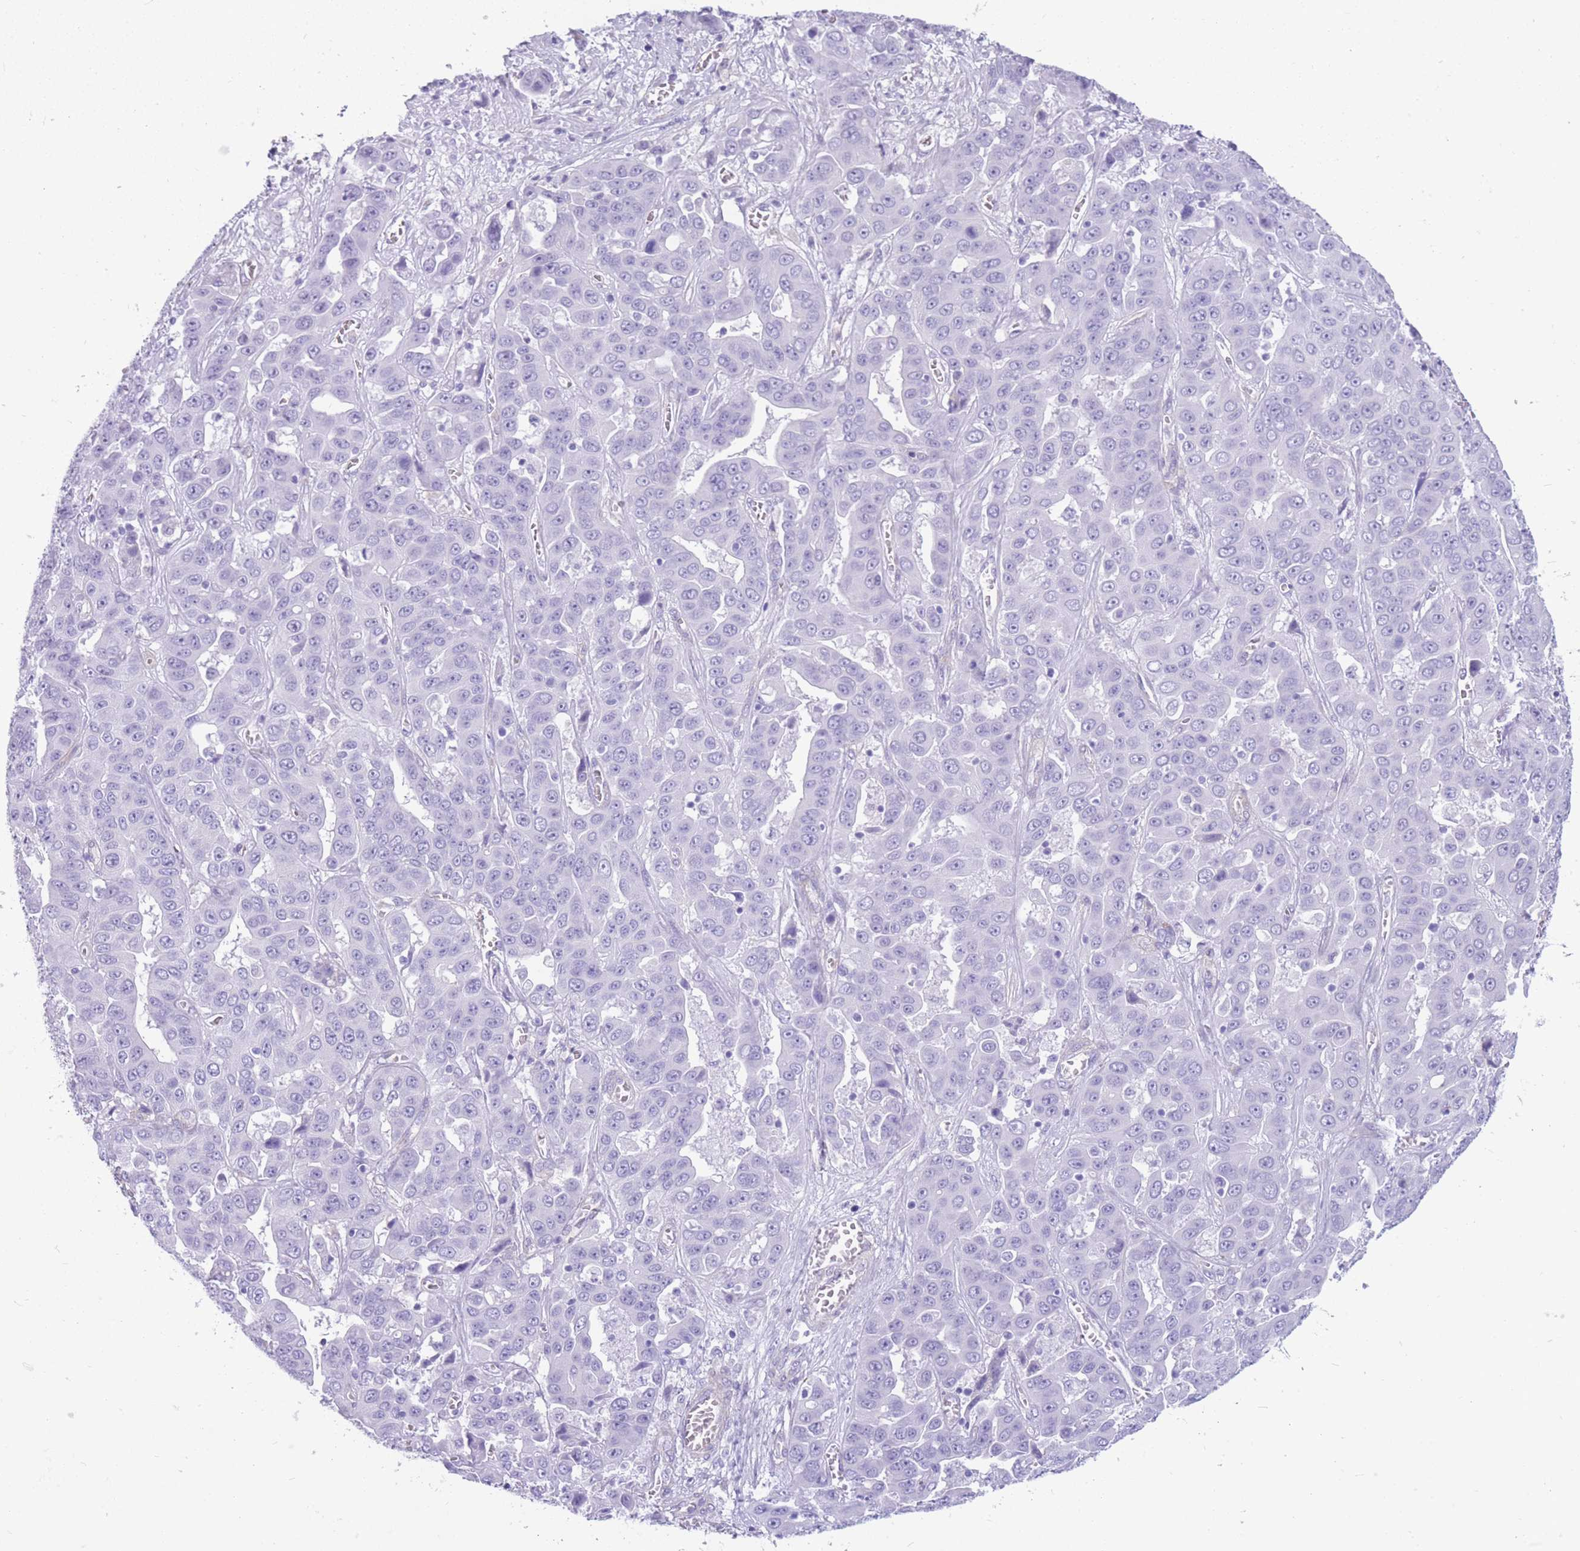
{"staining": {"intensity": "negative", "quantity": "none", "location": "none"}, "tissue": "liver cancer", "cell_type": "Tumor cells", "image_type": "cancer", "snomed": [{"axis": "morphology", "description": "Cholangiocarcinoma"}, {"axis": "topography", "description": "Liver"}], "caption": "Liver cholangiocarcinoma was stained to show a protein in brown. There is no significant positivity in tumor cells.", "gene": "MTSS2", "patient": {"sex": "female", "age": 52}}